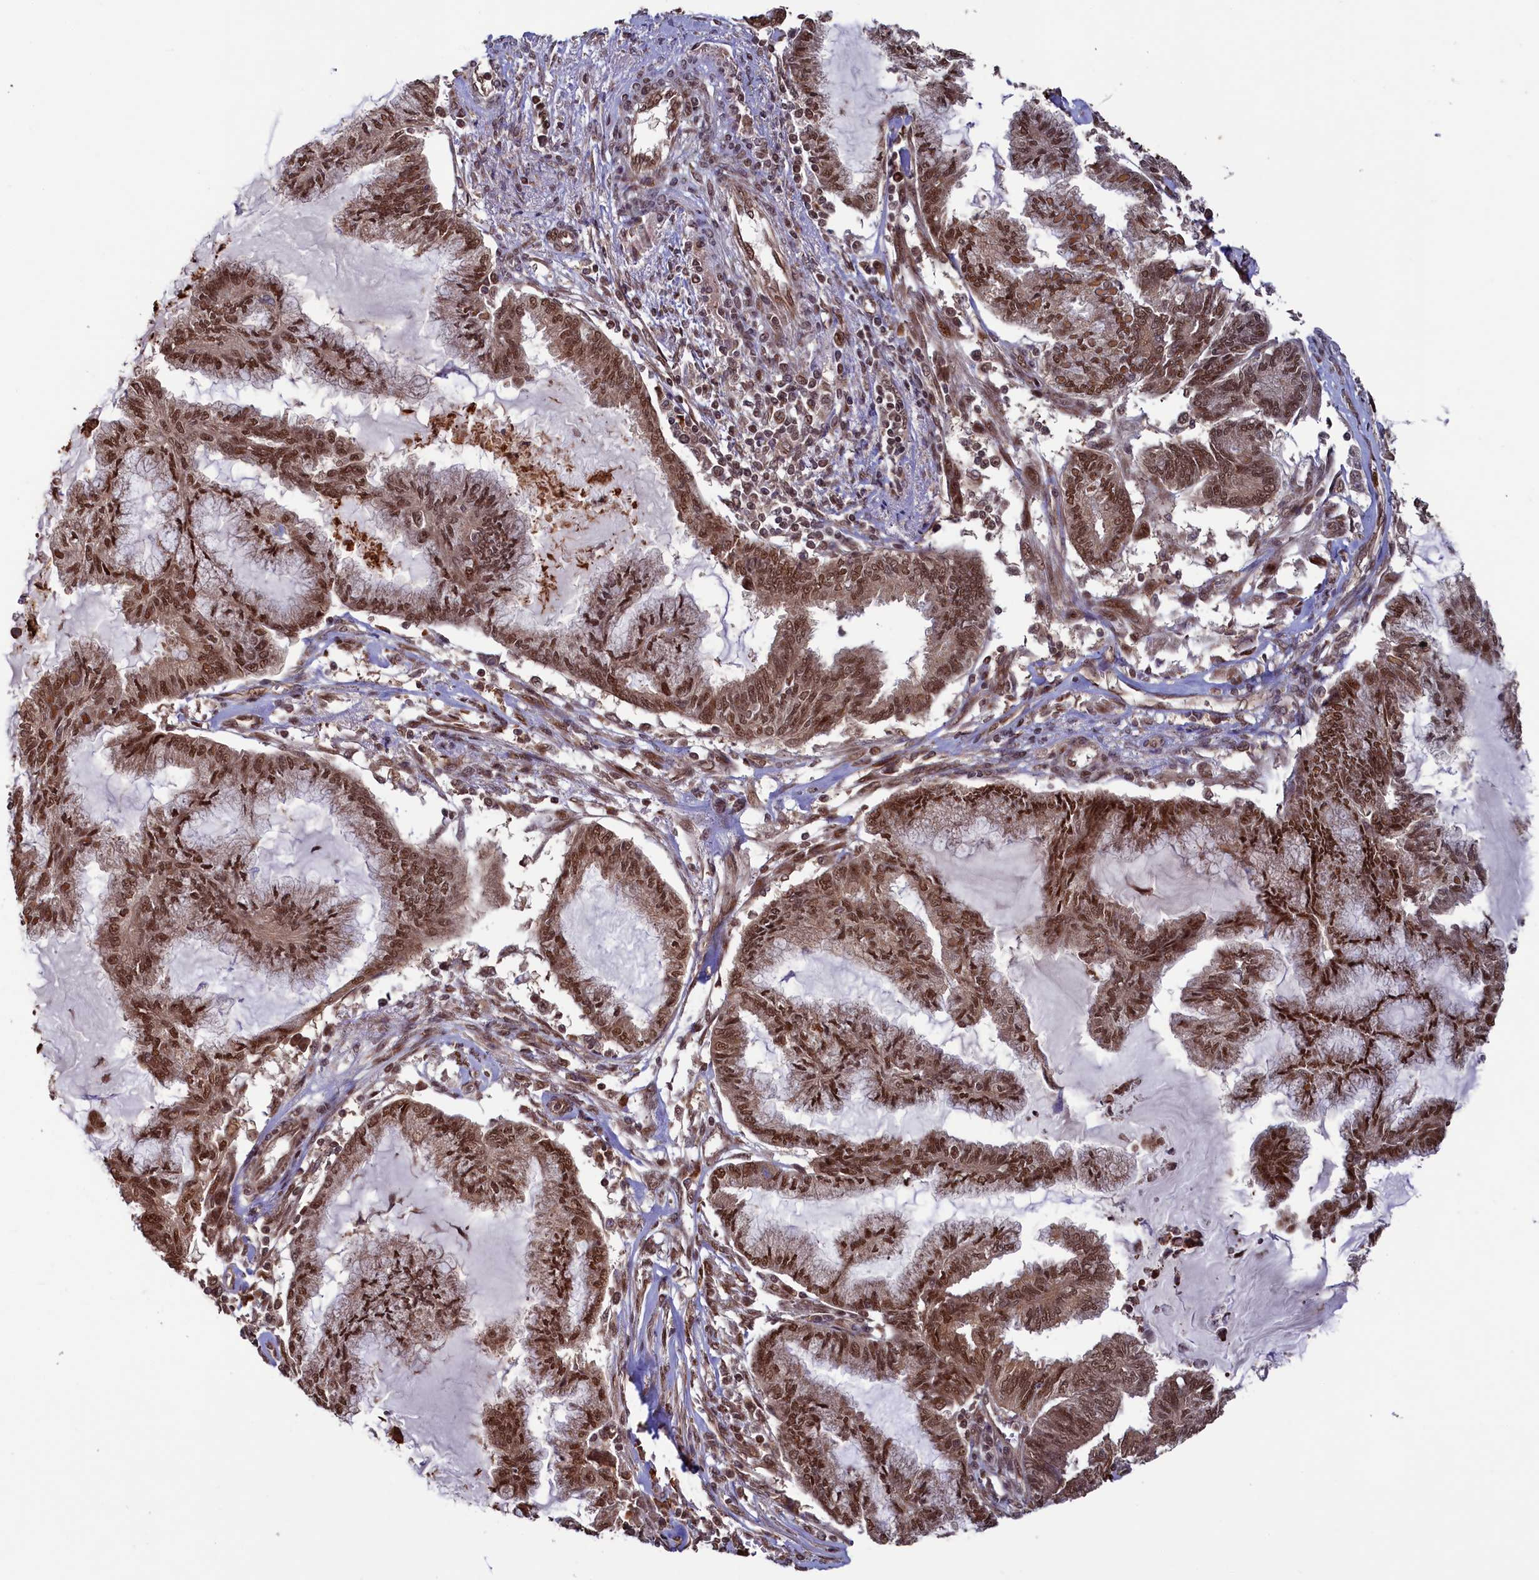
{"staining": {"intensity": "strong", "quantity": ">75%", "location": "nuclear"}, "tissue": "endometrial cancer", "cell_type": "Tumor cells", "image_type": "cancer", "snomed": [{"axis": "morphology", "description": "Adenocarcinoma, NOS"}, {"axis": "topography", "description": "Endometrium"}], "caption": "Protein staining demonstrates strong nuclear expression in approximately >75% of tumor cells in endometrial adenocarcinoma.", "gene": "NAE1", "patient": {"sex": "female", "age": 86}}